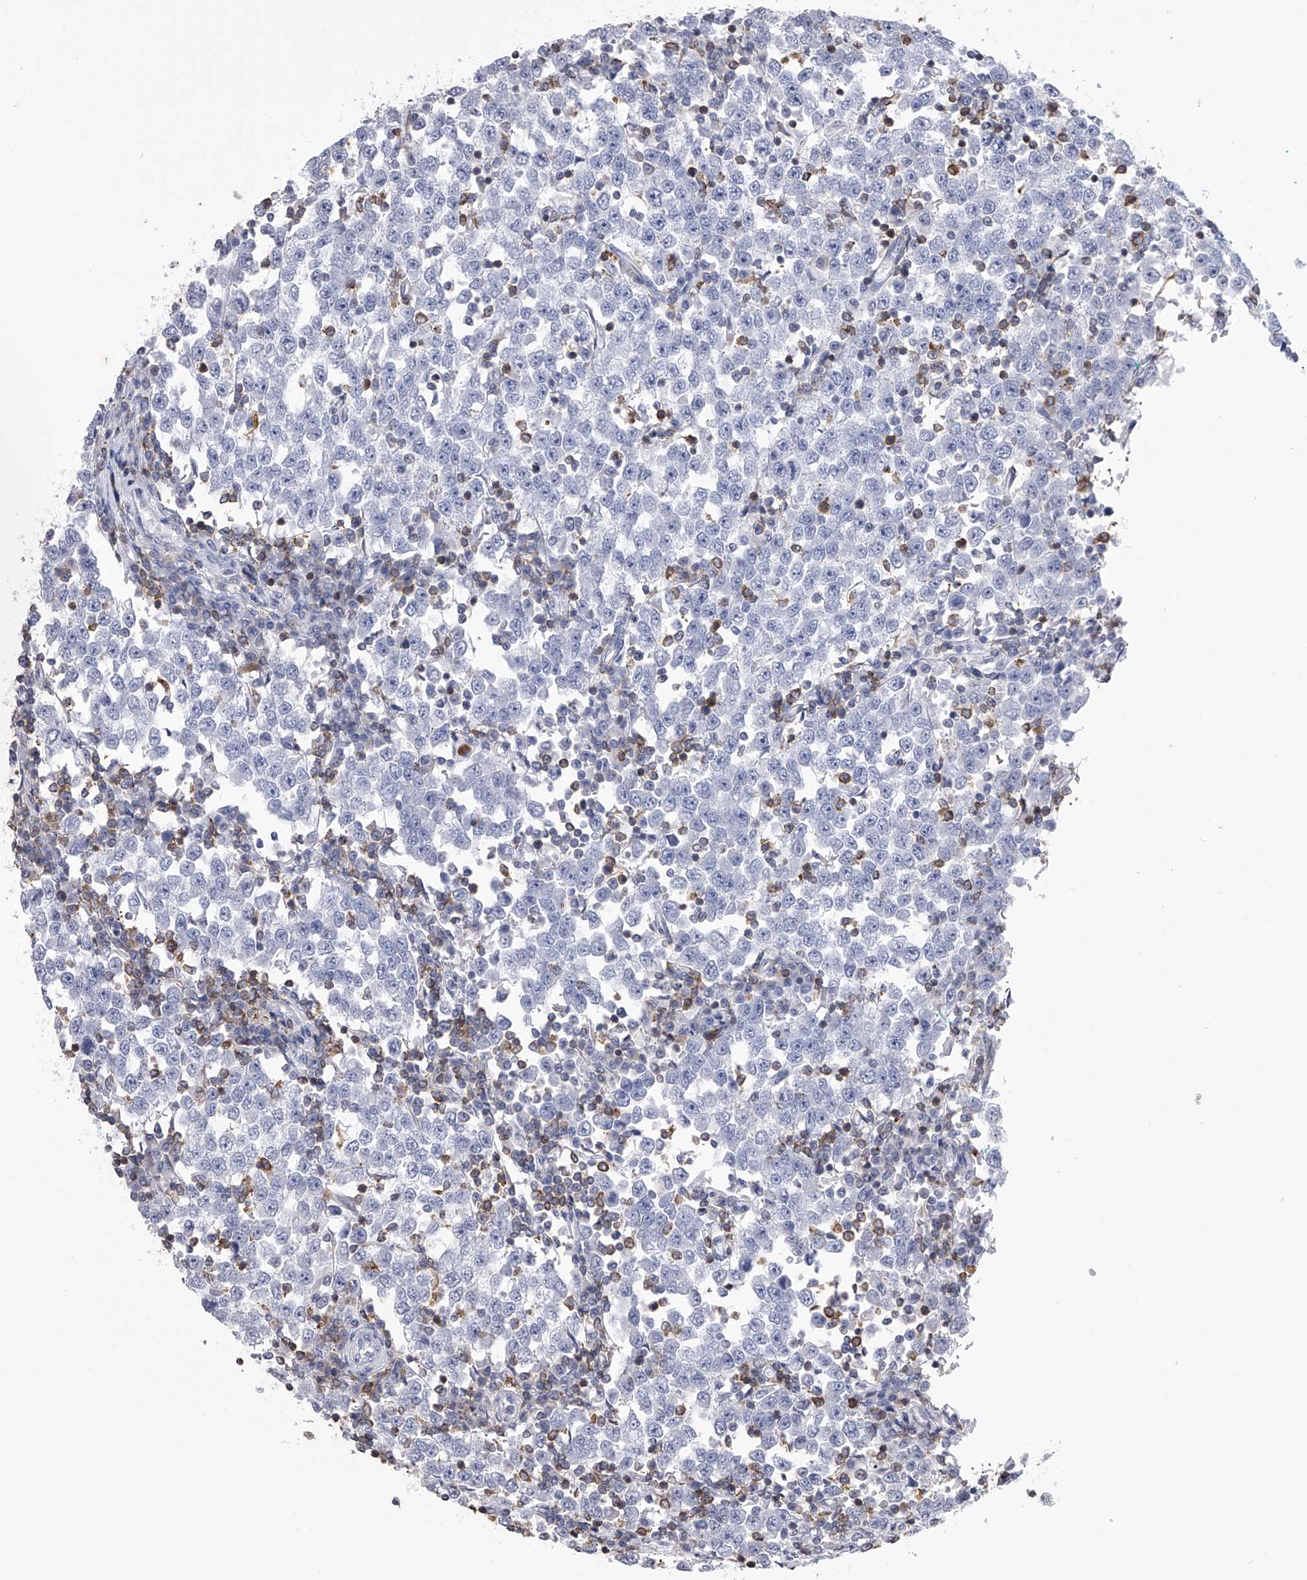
{"staining": {"intensity": "moderate", "quantity": "<25%", "location": "cytoplasmic/membranous"}, "tissue": "testis cancer", "cell_type": "Tumor cells", "image_type": "cancer", "snomed": [{"axis": "morphology", "description": "Seminoma, NOS"}, {"axis": "topography", "description": "Testis"}], "caption": "This is an image of IHC staining of testis cancer, which shows moderate expression in the cytoplasmic/membranous of tumor cells.", "gene": "TASP1", "patient": {"sex": "male", "age": 65}}